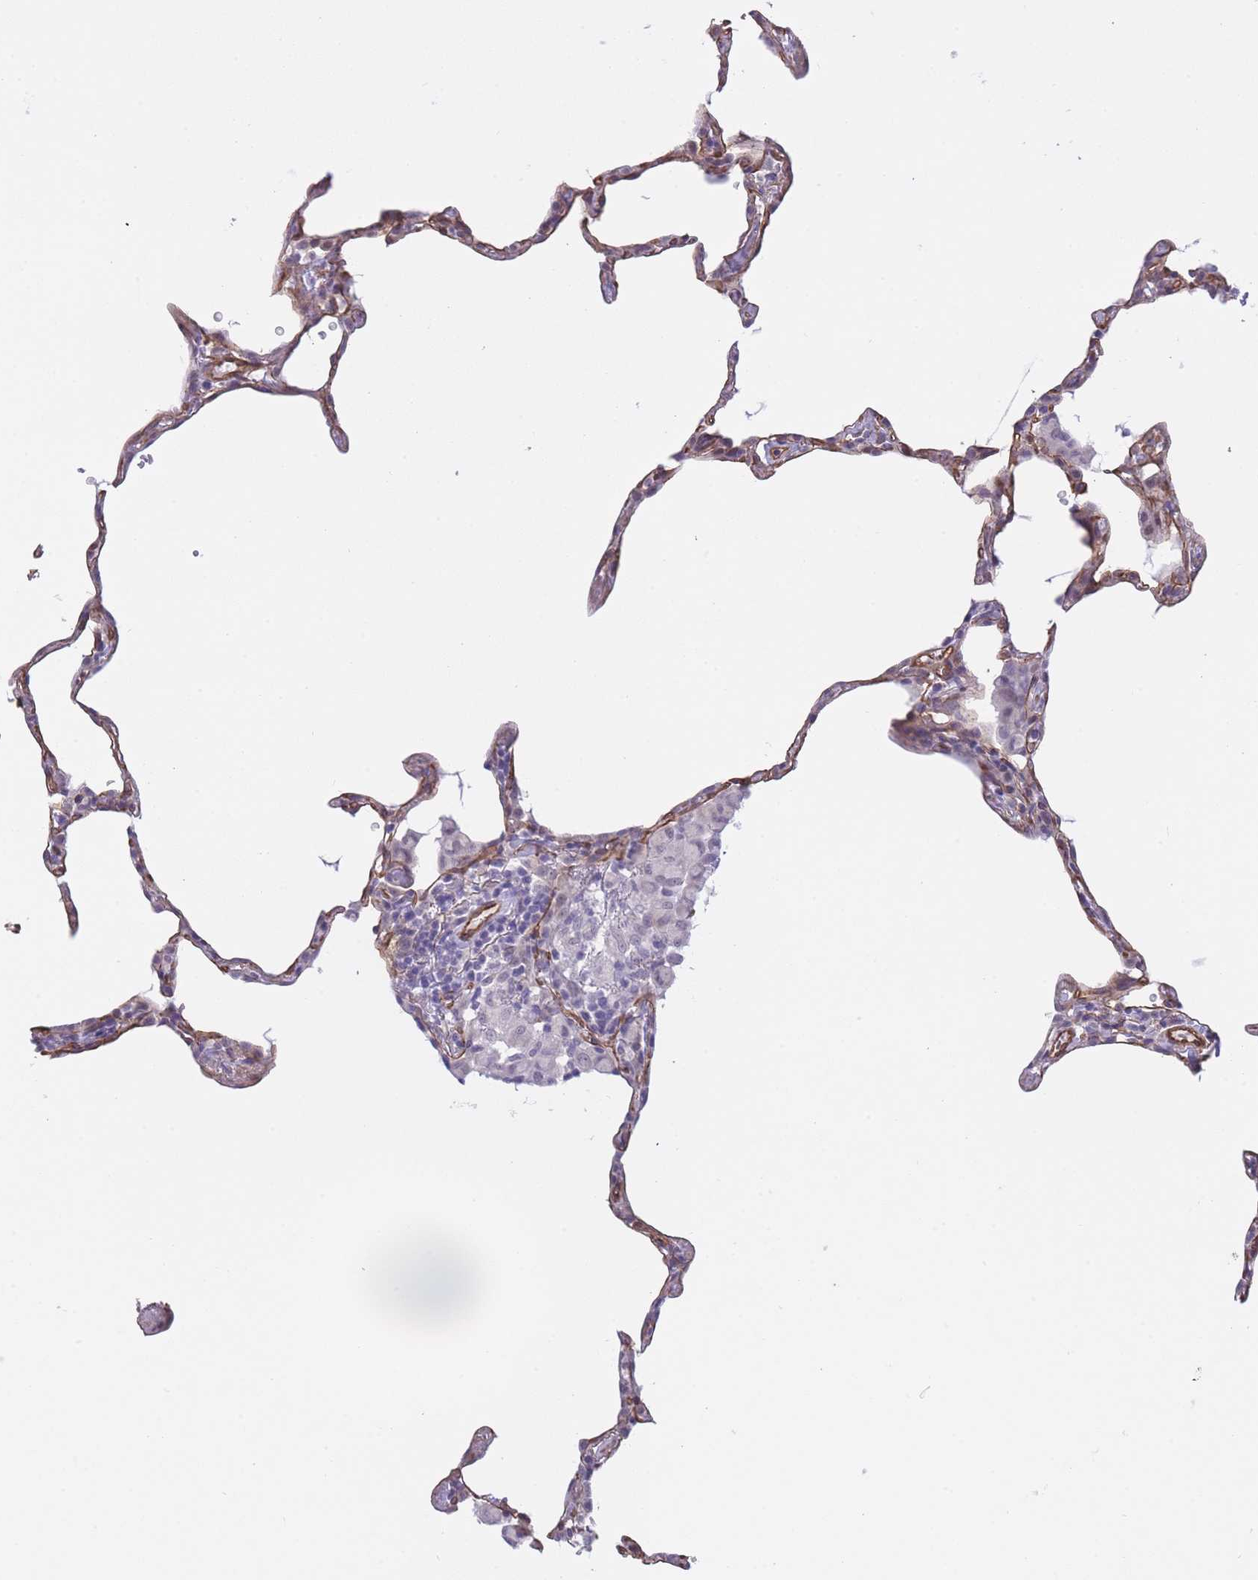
{"staining": {"intensity": "moderate", "quantity": "<25%", "location": "cytoplasmic/membranous"}, "tissue": "lung", "cell_type": "Alveolar cells", "image_type": "normal", "snomed": [{"axis": "morphology", "description": "Normal tissue, NOS"}, {"axis": "topography", "description": "Lung"}], "caption": "Protein expression analysis of normal lung demonstrates moderate cytoplasmic/membranous staining in approximately <25% of alveolar cells. (DAB IHC with brightfield microscopy, high magnification).", "gene": "QTRT1", "patient": {"sex": "female", "age": 57}}